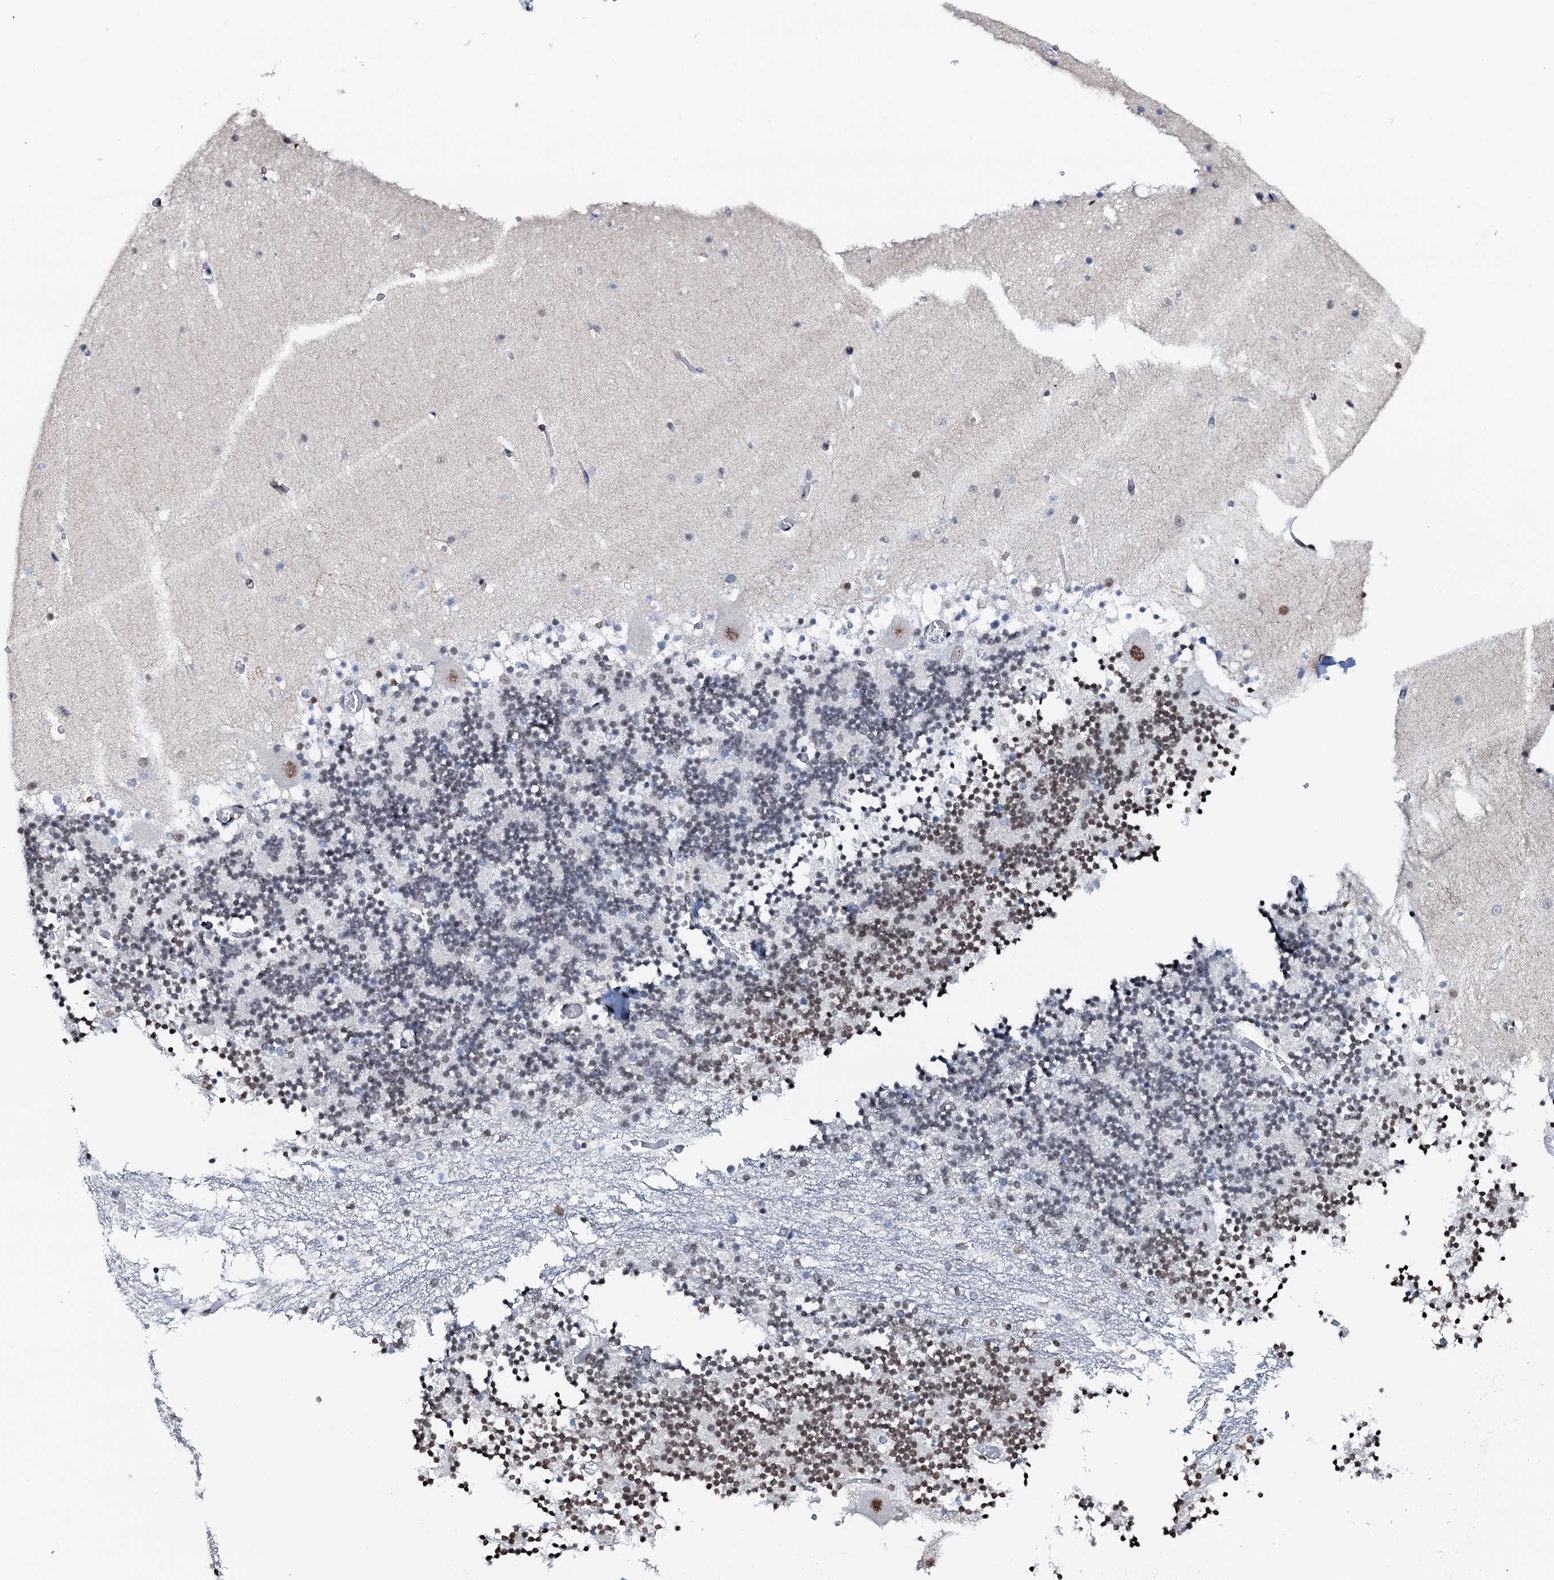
{"staining": {"intensity": "moderate", "quantity": "25%-75%", "location": "nuclear"}, "tissue": "cerebellum", "cell_type": "Cells in granular layer", "image_type": "normal", "snomed": [{"axis": "morphology", "description": "Normal tissue, NOS"}, {"axis": "topography", "description": "Cerebellum"}], "caption": "A histopathology image of cerebellum stained for a protein displays moderate nuclear brown staining in cells in granular layer. (DAB IHC with brightfield microscopy, high magnification).", "gene": "NKAPD1", "patient": {"sex": "female", "age": 28}}